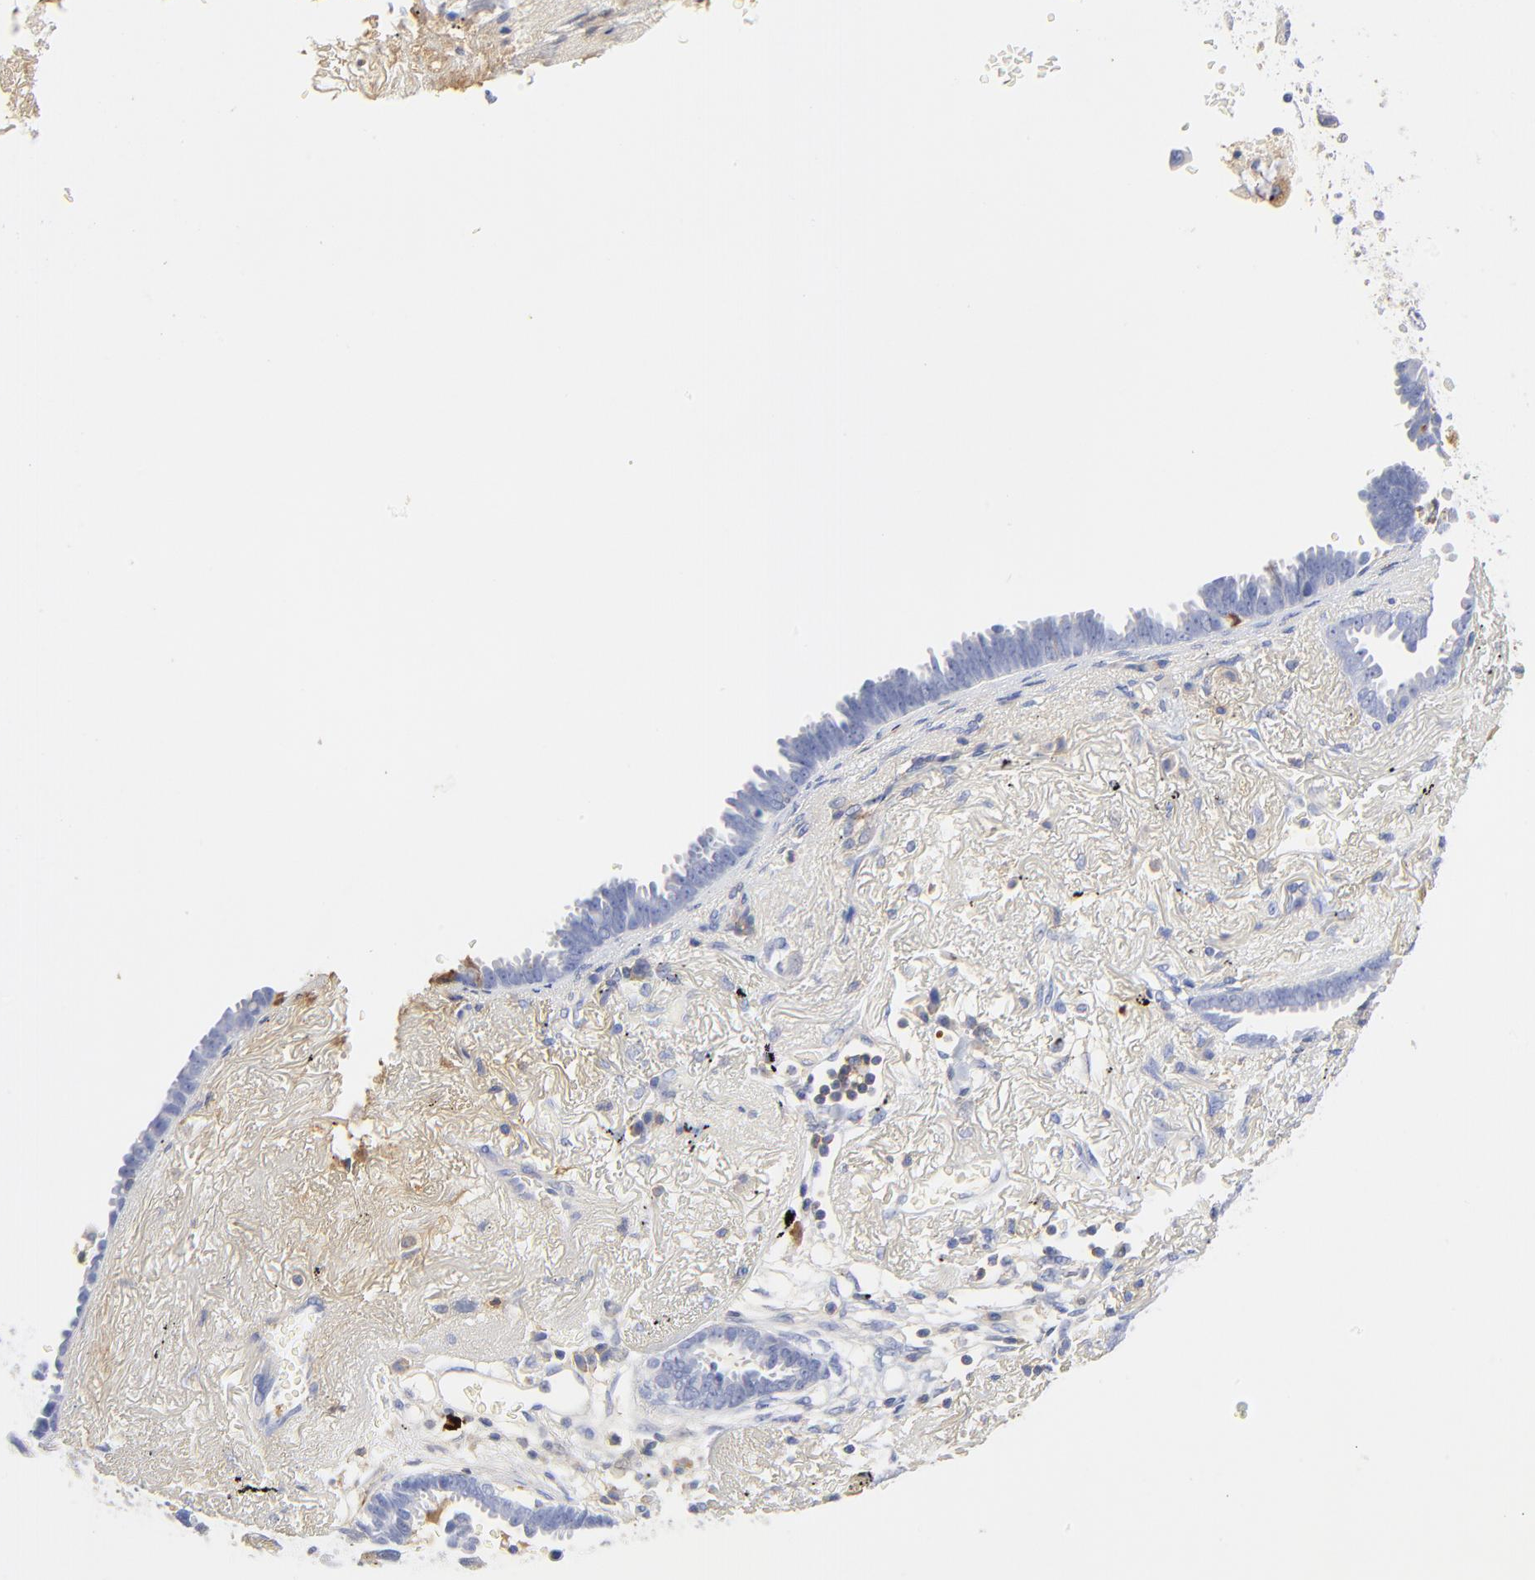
{"staining": {"intensity": "negative", "quantity": "none", "location": "none"}, "tissue": "lung cancer", "cell_type": "Tumor cells", "image_type": "cancer", "snomed": [{"axis": "morphology", "description": "Adenocarcinoma, NOS"}, {"axis": "topography", "description": "Lung"}], "caption": "This image is of lung adenocarcinoma stained with immunohistochemistry (IHC) to label a protein in brown with the nuclei are counter-stained blue. There is no staining in tumor cells. The staining was performed using DAB to visualize the protein expression in brown, while the nuclei were stained in blue with hematoxylin (Magnification: 20x).", "gene": "MDGA2", "patient": {"sex": "female", "age": 64}}